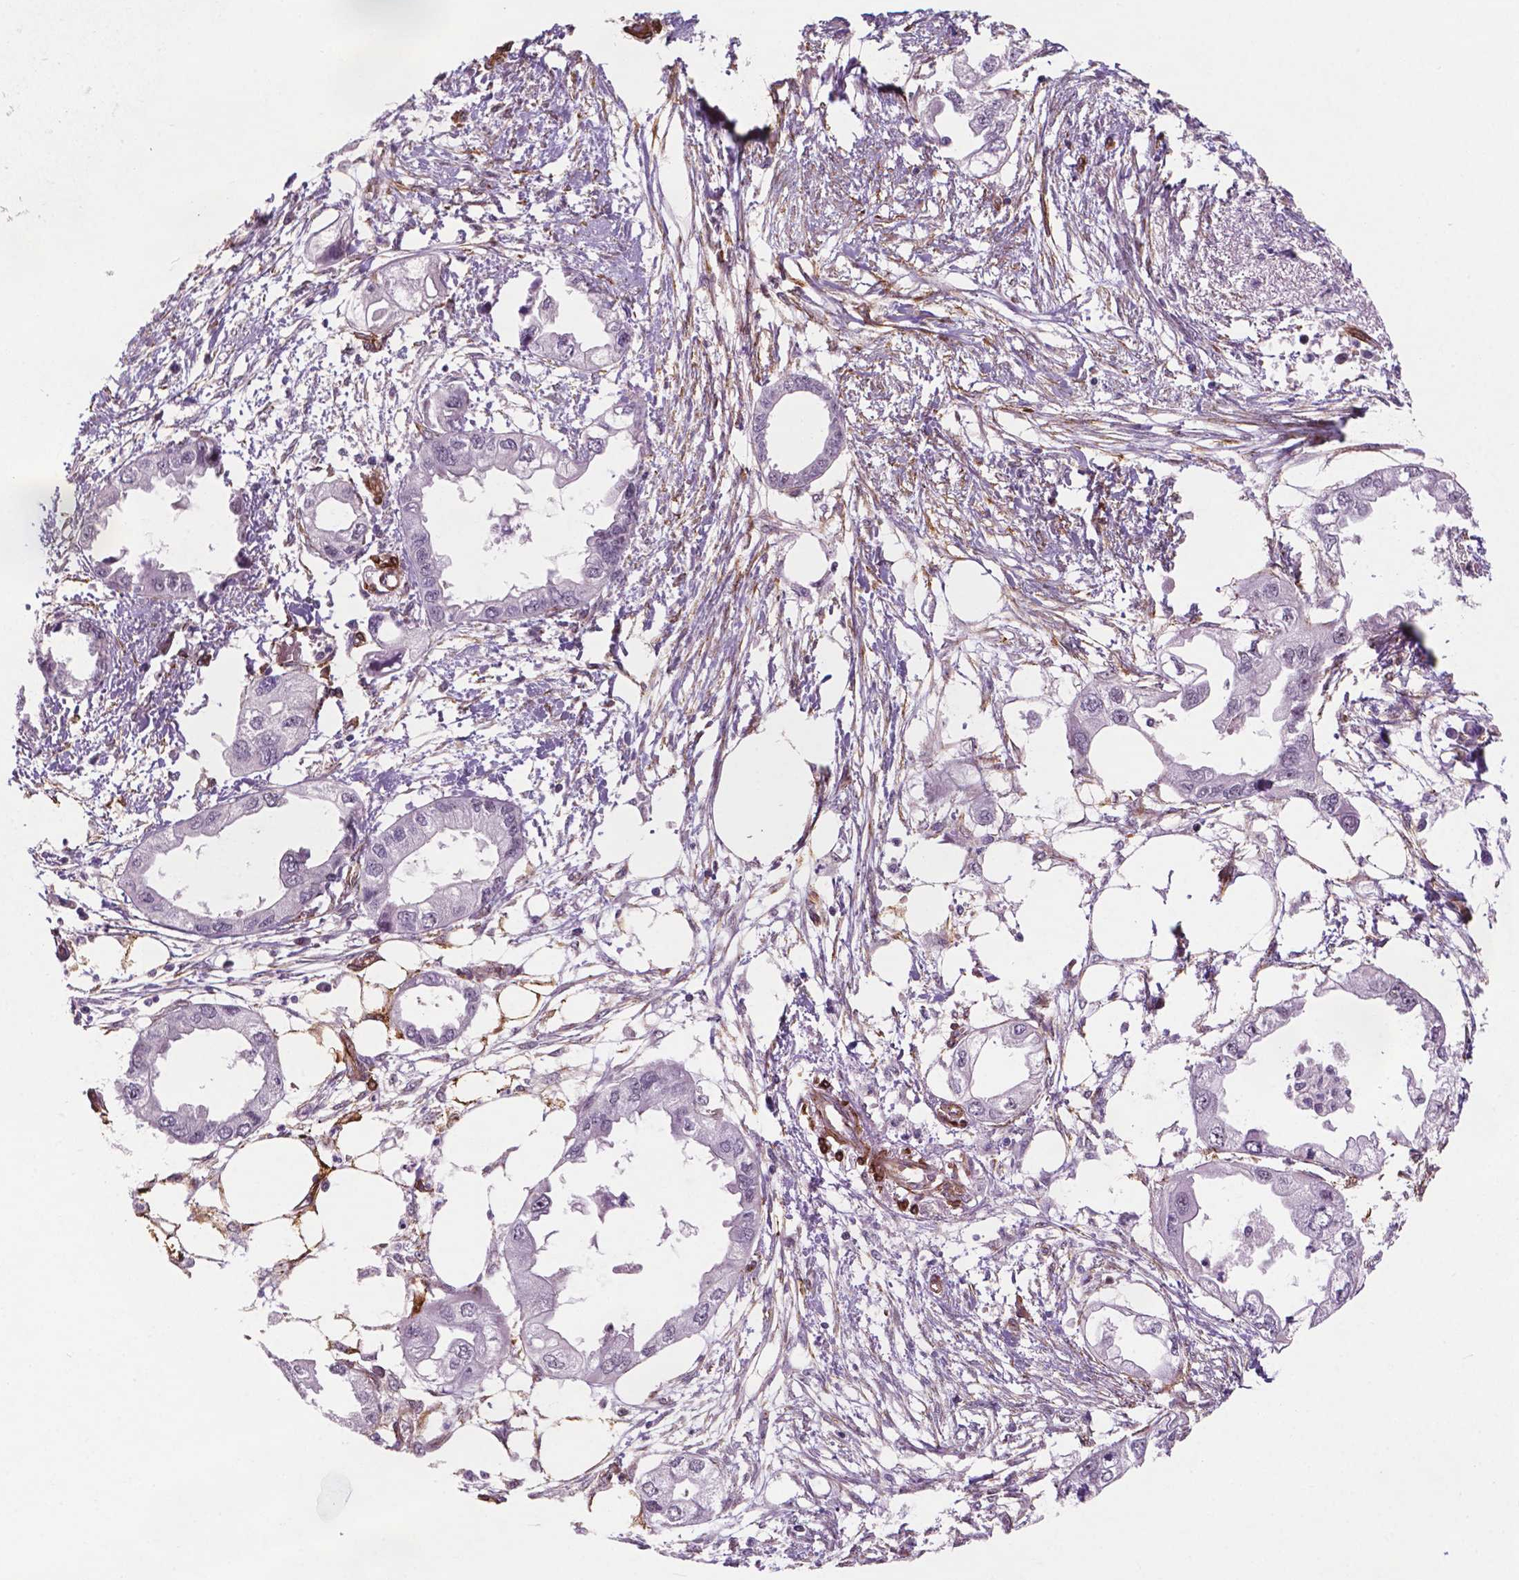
{"staining": {"intensity": "negative", "quantity": "none", "location": "none"}, "tissue": "endometrial cancer", "cell_type": "Tumor cells", "image_type": "cancer", "snomed": [{"axis": "morphology", "description": "Adenocarcinoma, NOS"}, {"axis": "morphology", "description": "Adenocarcinoma, metastatic, NOS"}, {"axis": "topography", "description": "Adipose tissue"}, {"axis": "topography", "description": "Endometrium"}], "caption": "IHC of endometrial adenocarcinoma exhibits no staining in tumor cells. (DAB (3,3'-diaminobenzidine) immunohistochemistry with hematoxylin counter stain).", "gene": "EGFL8", "patient": {"sex": "female", "age": 67}}